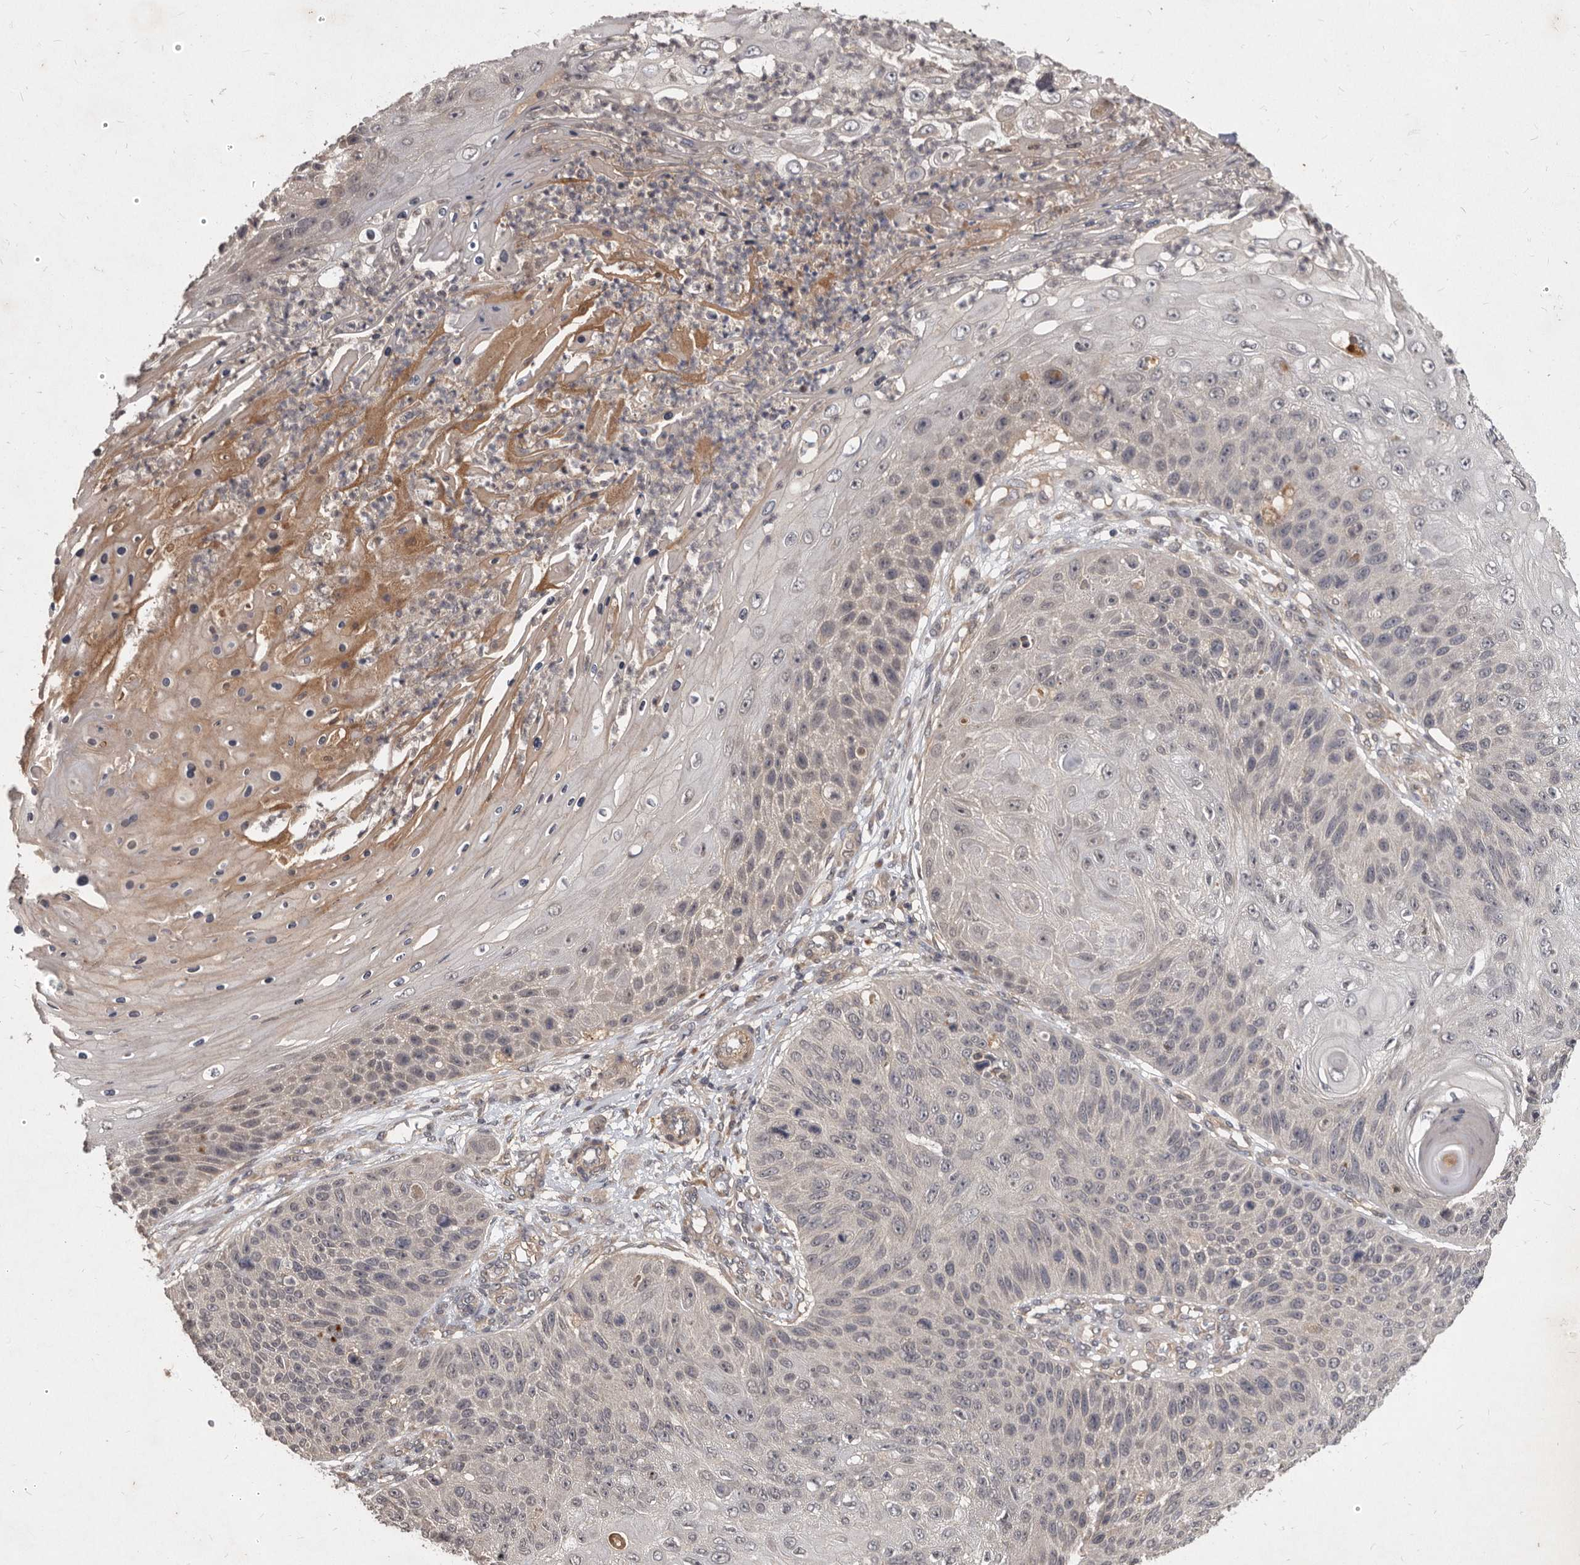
{"staining": {"intensity": "negative", "quantity": "none", "location": "none"}, "tissue": "skin cancer", "cell_type": "Tumor cells", "image_type": "cancer", "snomed": [{"axis": "morphology", "description": "Squamous cell carcinoma, NOS"}, {"axis": "topography", "description": "Skin"}], "caption": "The histopathology image shows no staining of tumor cells in squamous cell carcinoma (skin).", "gene": "DNAJC28", "patient": {"sex": "female", "age": 88}}